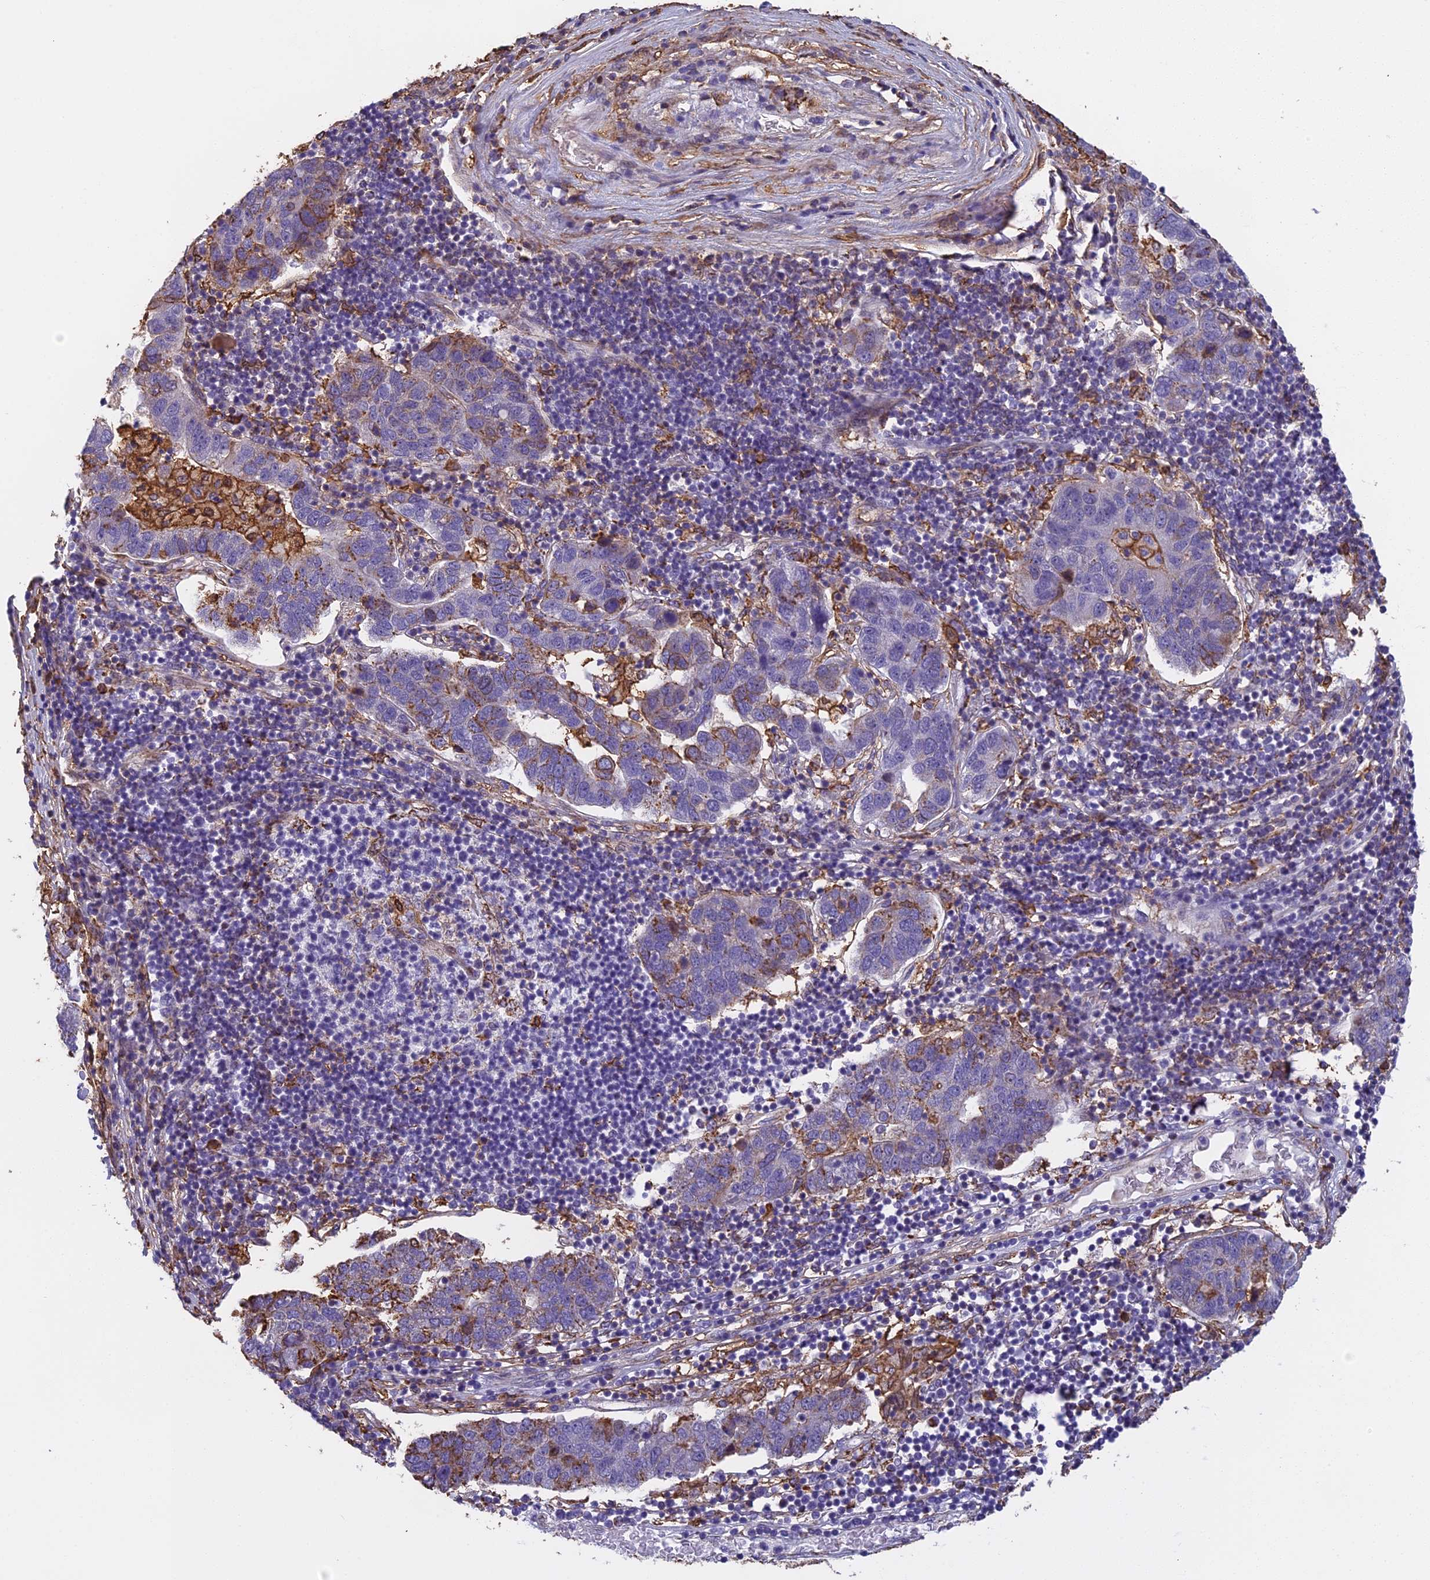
{"staining": {"intensity": "moderate", "quantity": "<25%", "location": "cytoplasmic/membranous"}, "tissue": "pancreatic cancer", "cell_type": "Tumor cells", "image_type": "cancer", "snomed": [{"axis": "morphology", "description": "Adenocarcinoma, NOS"}, {"axis": "topography", "description": "Pancreas"}], "caption": "A brown stain shows moderate cytoplasmic/membranous expression of a protein in human pancreatic adenocarcinoma tumor cells.", "gene": "TMEM255B", "patient": {"sex": "female", "age": 61}}